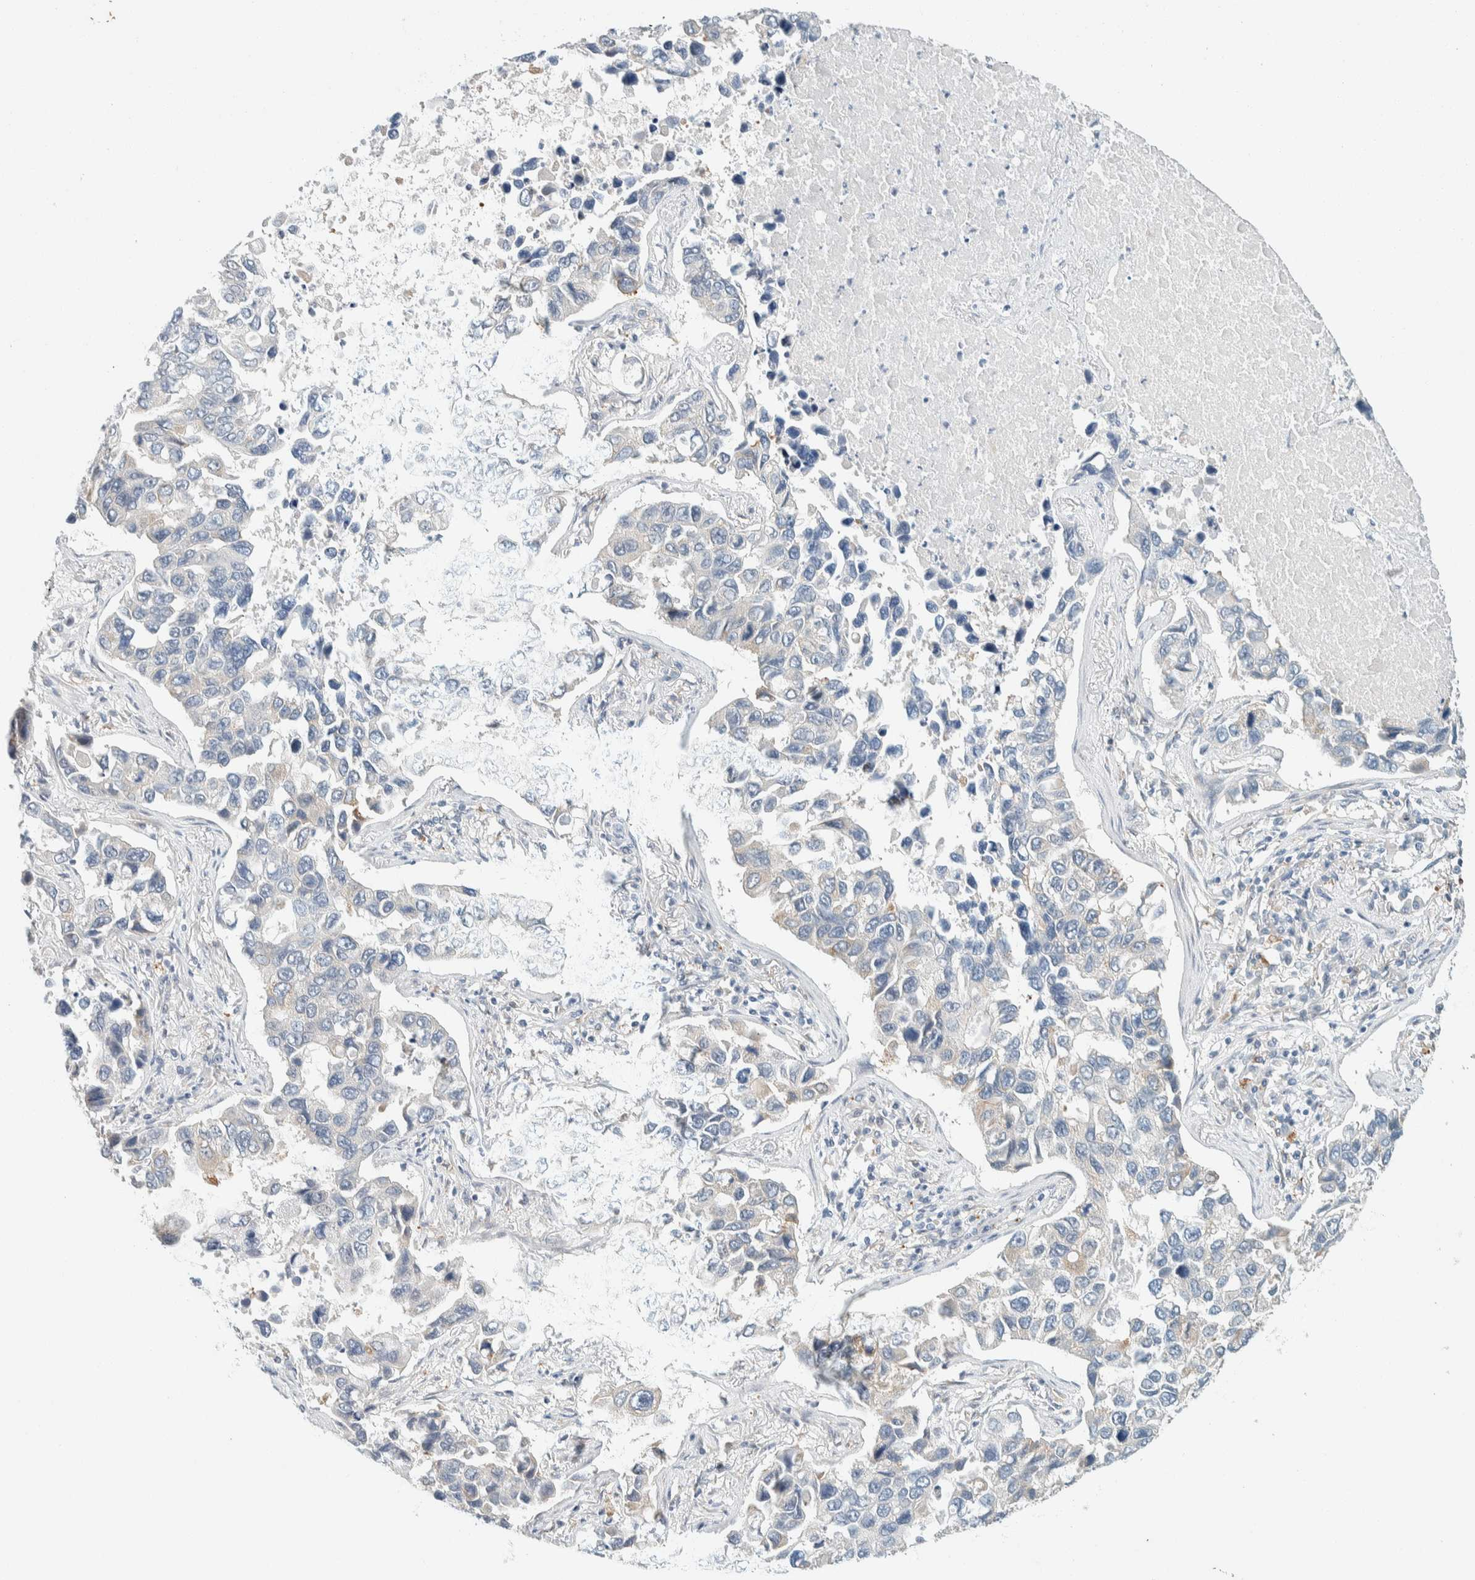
{"staining": {"intensity": "negative", "quantity": "none", "location": "none"}, "tissue": "lung cancer", "cell_type": "Tumor cells", "image_type": "cancer", "snomed": [{"axis": "morphology", "description": "Adenocarcinoma, NOS"}, {"axis": "topography", "description": "Lung"}], "caption": "Immunohistochemistry (IHC) histopathology image of human lung cancer stained for a protein (brown), which exhibits no positivity in tumor cells.", "gene": "SUMF2", "patient": {"sex": "male", "age": 64}}